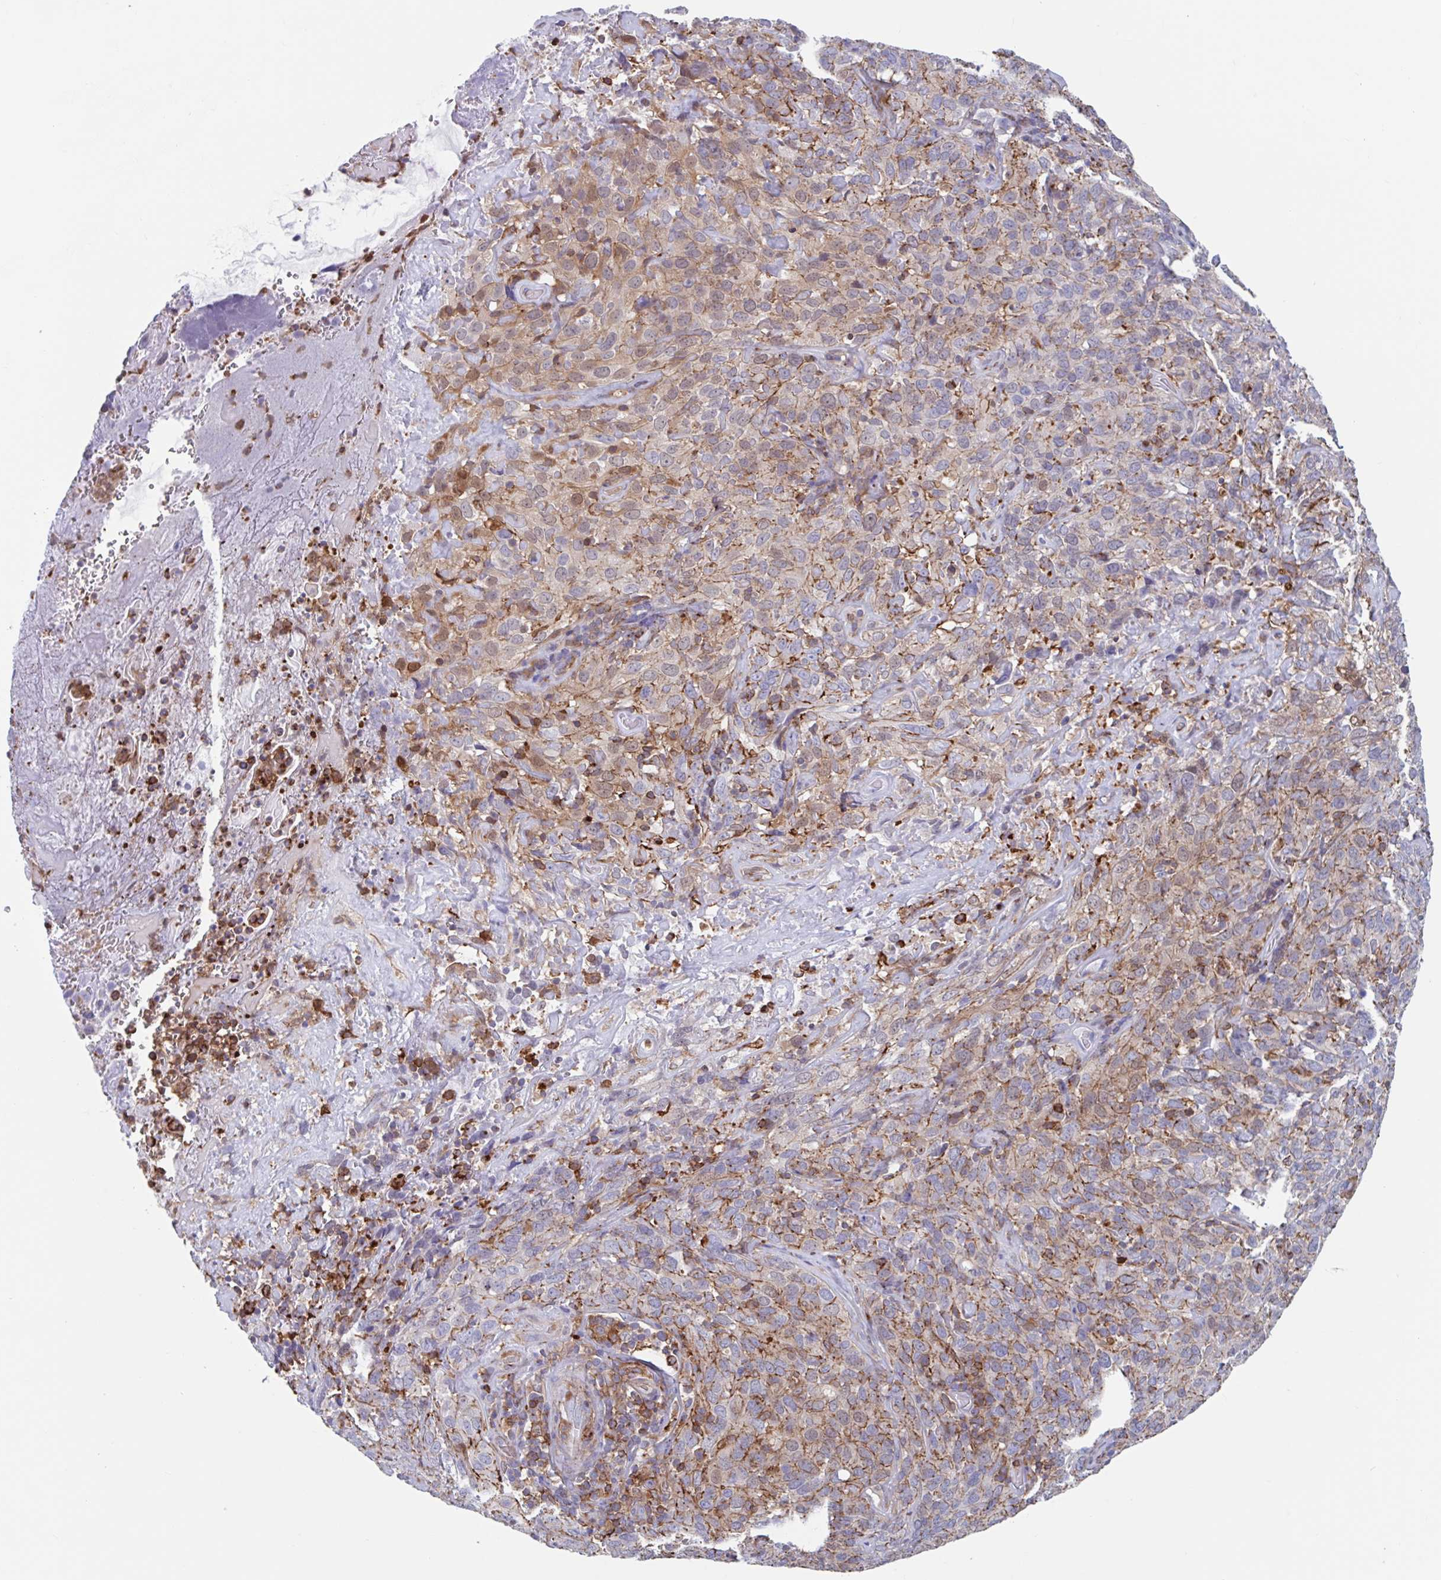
{"staining": {"intensity": "weak", "quantity": "25%-75%", "location": "cytoplasmic/membranous"}, "tissue": "cervical cancer", "cell_type": "Tumor cells", "image_type": "cancer", "snomed": [{"axis": "morphology", "description": "Squamous cell carcinoma, NOS"}, {"axis": "topography", "description": "Cervix"}], "caption": "Cervical cancer (squamous cell carcinoma) stained for a protein shows weak cytoplasmic/membranous positivity in tumor cells. (Stains: DAB (3,3'-diaminobenzidine) in brown, nuclei in blue, Microscopy: brightfield microscopy at high magnification).", "gene": "EFHD1", "patient": {"sex": "female", "age": 51}}